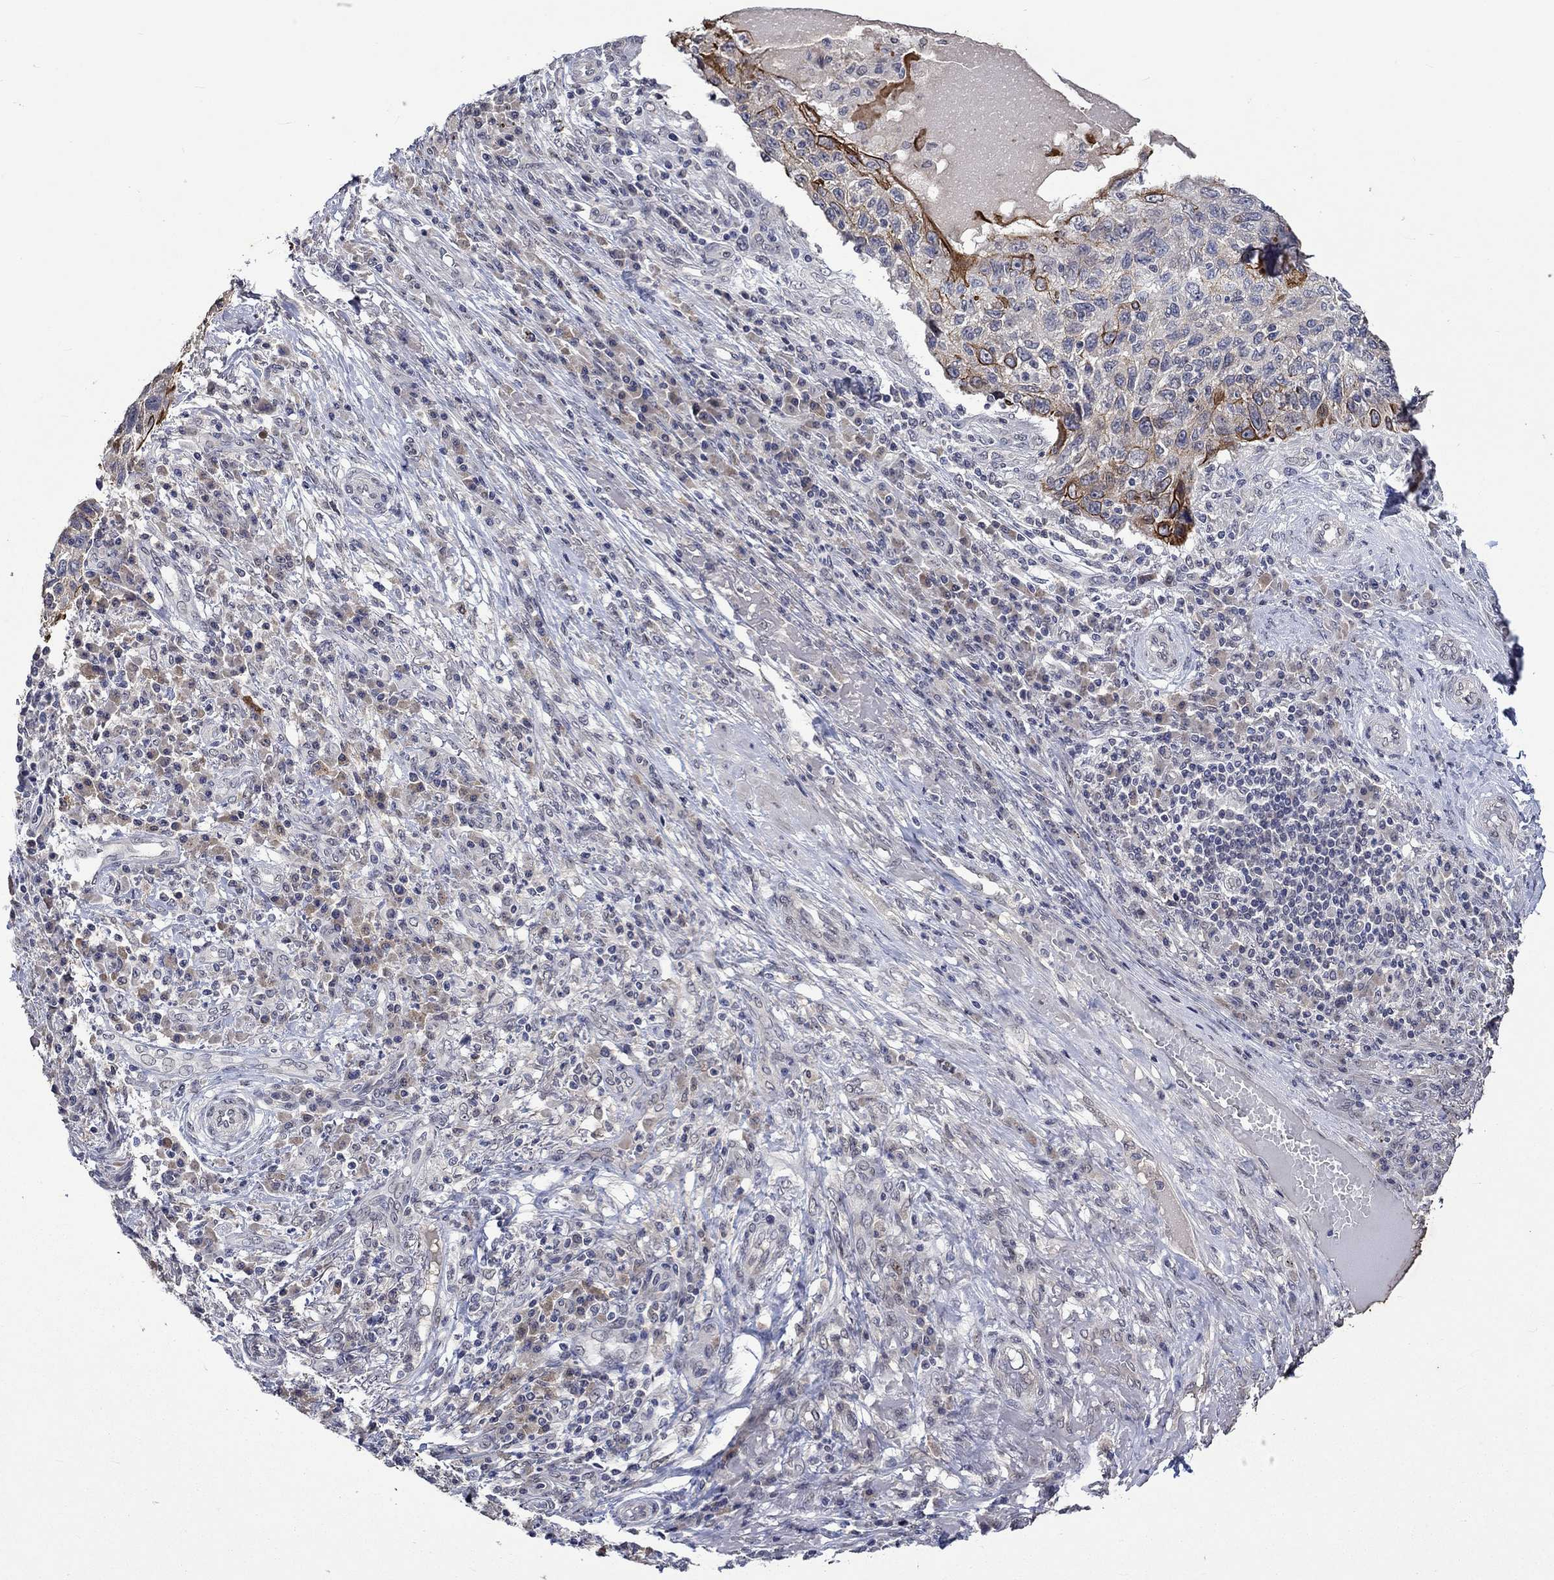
{"staining": {"intensity": "strong", "quantity": "<25%", "location": "cytoplasmic/membranous"}, "tissue": "skin cancer", "cell_type": "Tumor cells", "image_type": "cancer", "snomed": [{"axis": "morphology", "description": "Squamous cell carcinoma, NOS"}, {"axis": "topography", "description": "Skin"}], "caption": "Skin squamous cell carcinoma tissue shows strong cytoplasmic/membranous positivity in about <25% of tumor cells, visualized by immunohistochemistry.", "gene": "DDX3Y", "patient": {"sex": "male", "age": 92}}